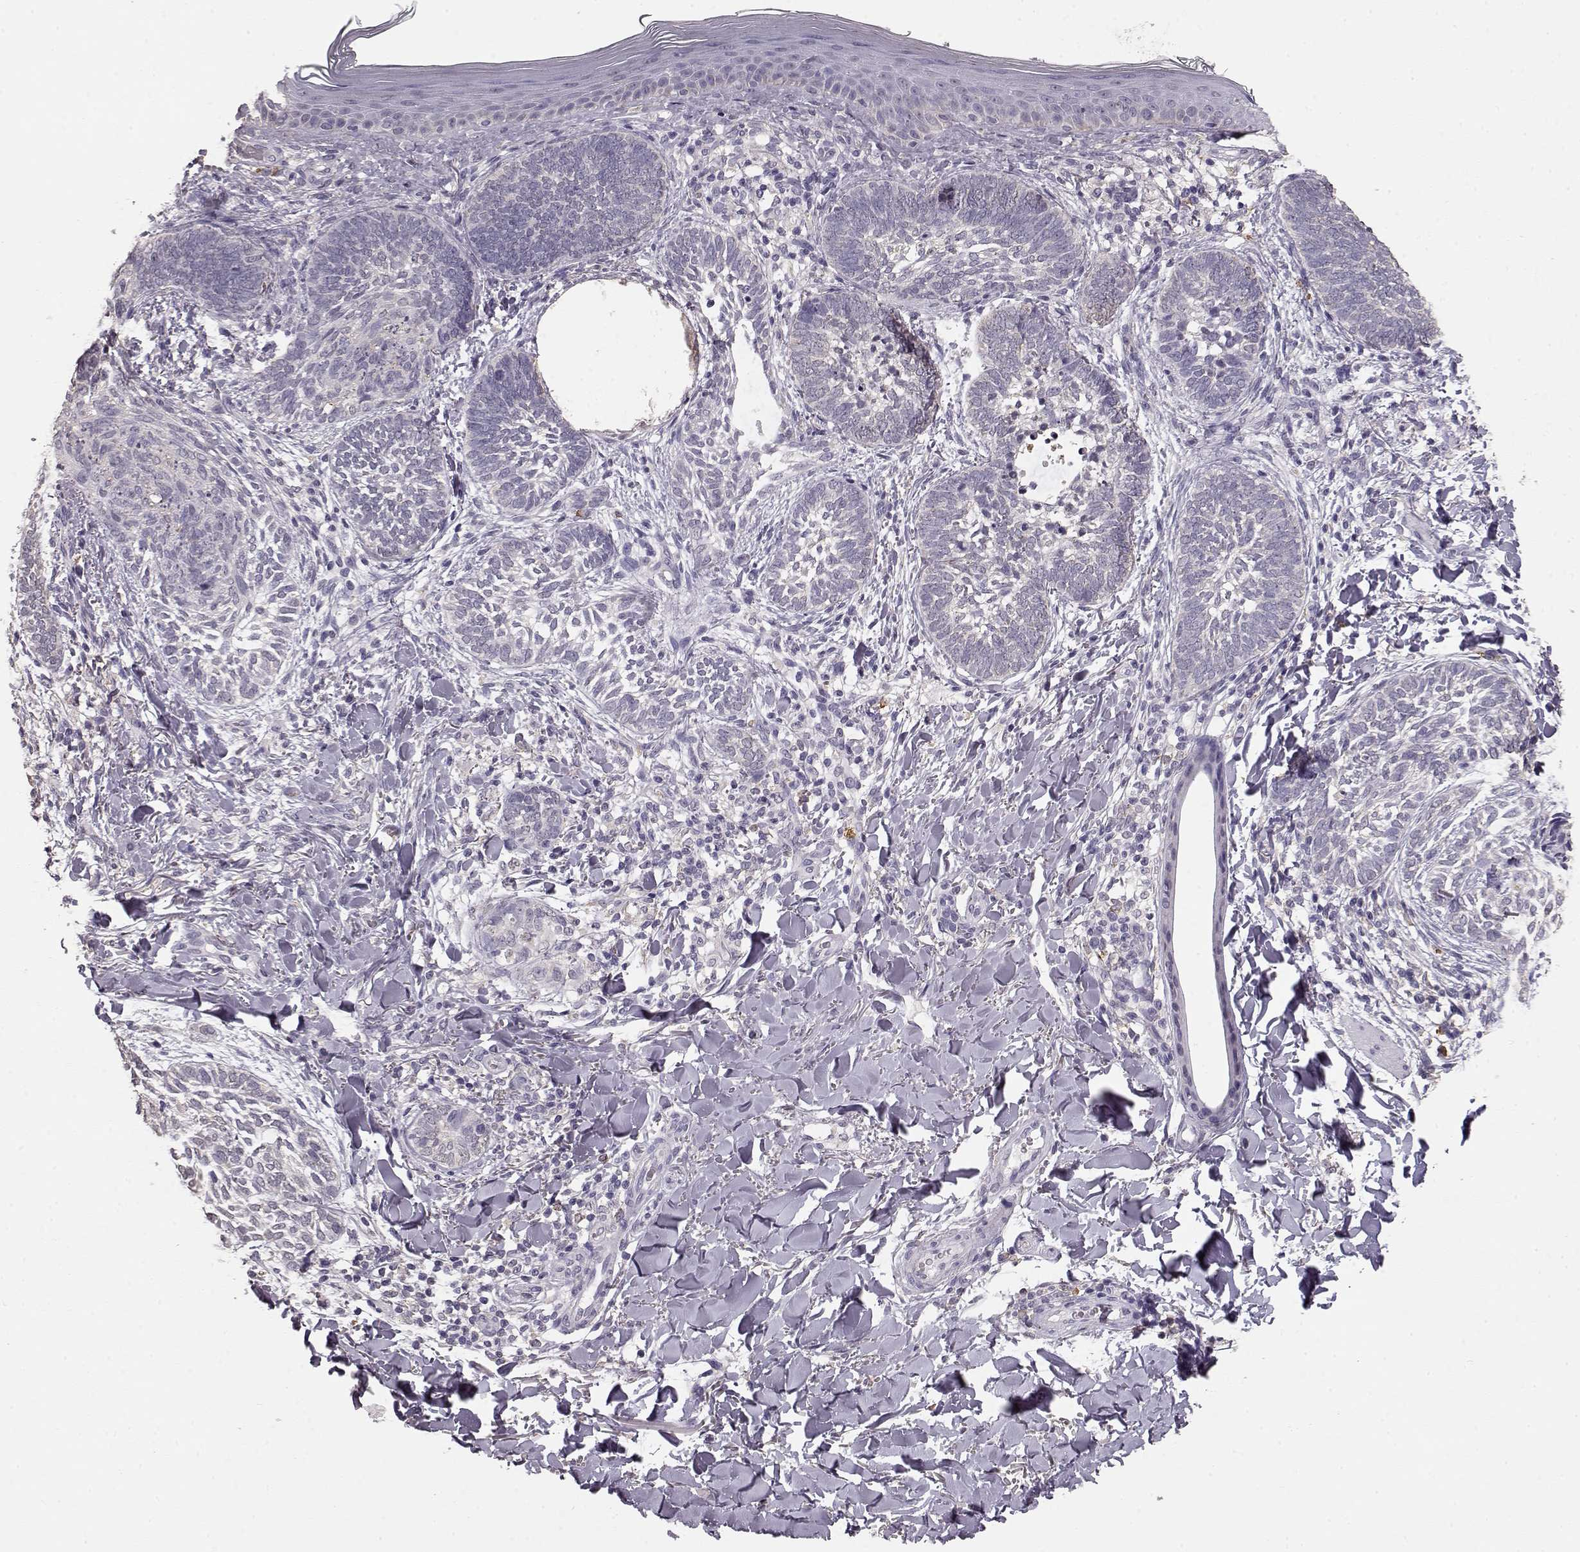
{"staining": {"intensity": "negative", "quantity": "none", "location": "none"}, "tissue": "skin cancer", "cell_type": "Tumor cells", "image_type": "cancer", "snomed": [{"axis": "morphology", "description": "Normal tissue, NOS"}, {"axis": "morphology", "description": "Basal cell carcinoma"}, {"axis": "topography", "description": "Skin"}], "caption": "A photomicrograph of human skin cancer (basal cell carcinoma) is negative for staining in tumor cells. (DAB (3,3'-diaminobenzidine) immunohistochemistry (IHC), high magnification).", "gene": "GABRG3", "patient": {"sex": "male", "age": 46}}